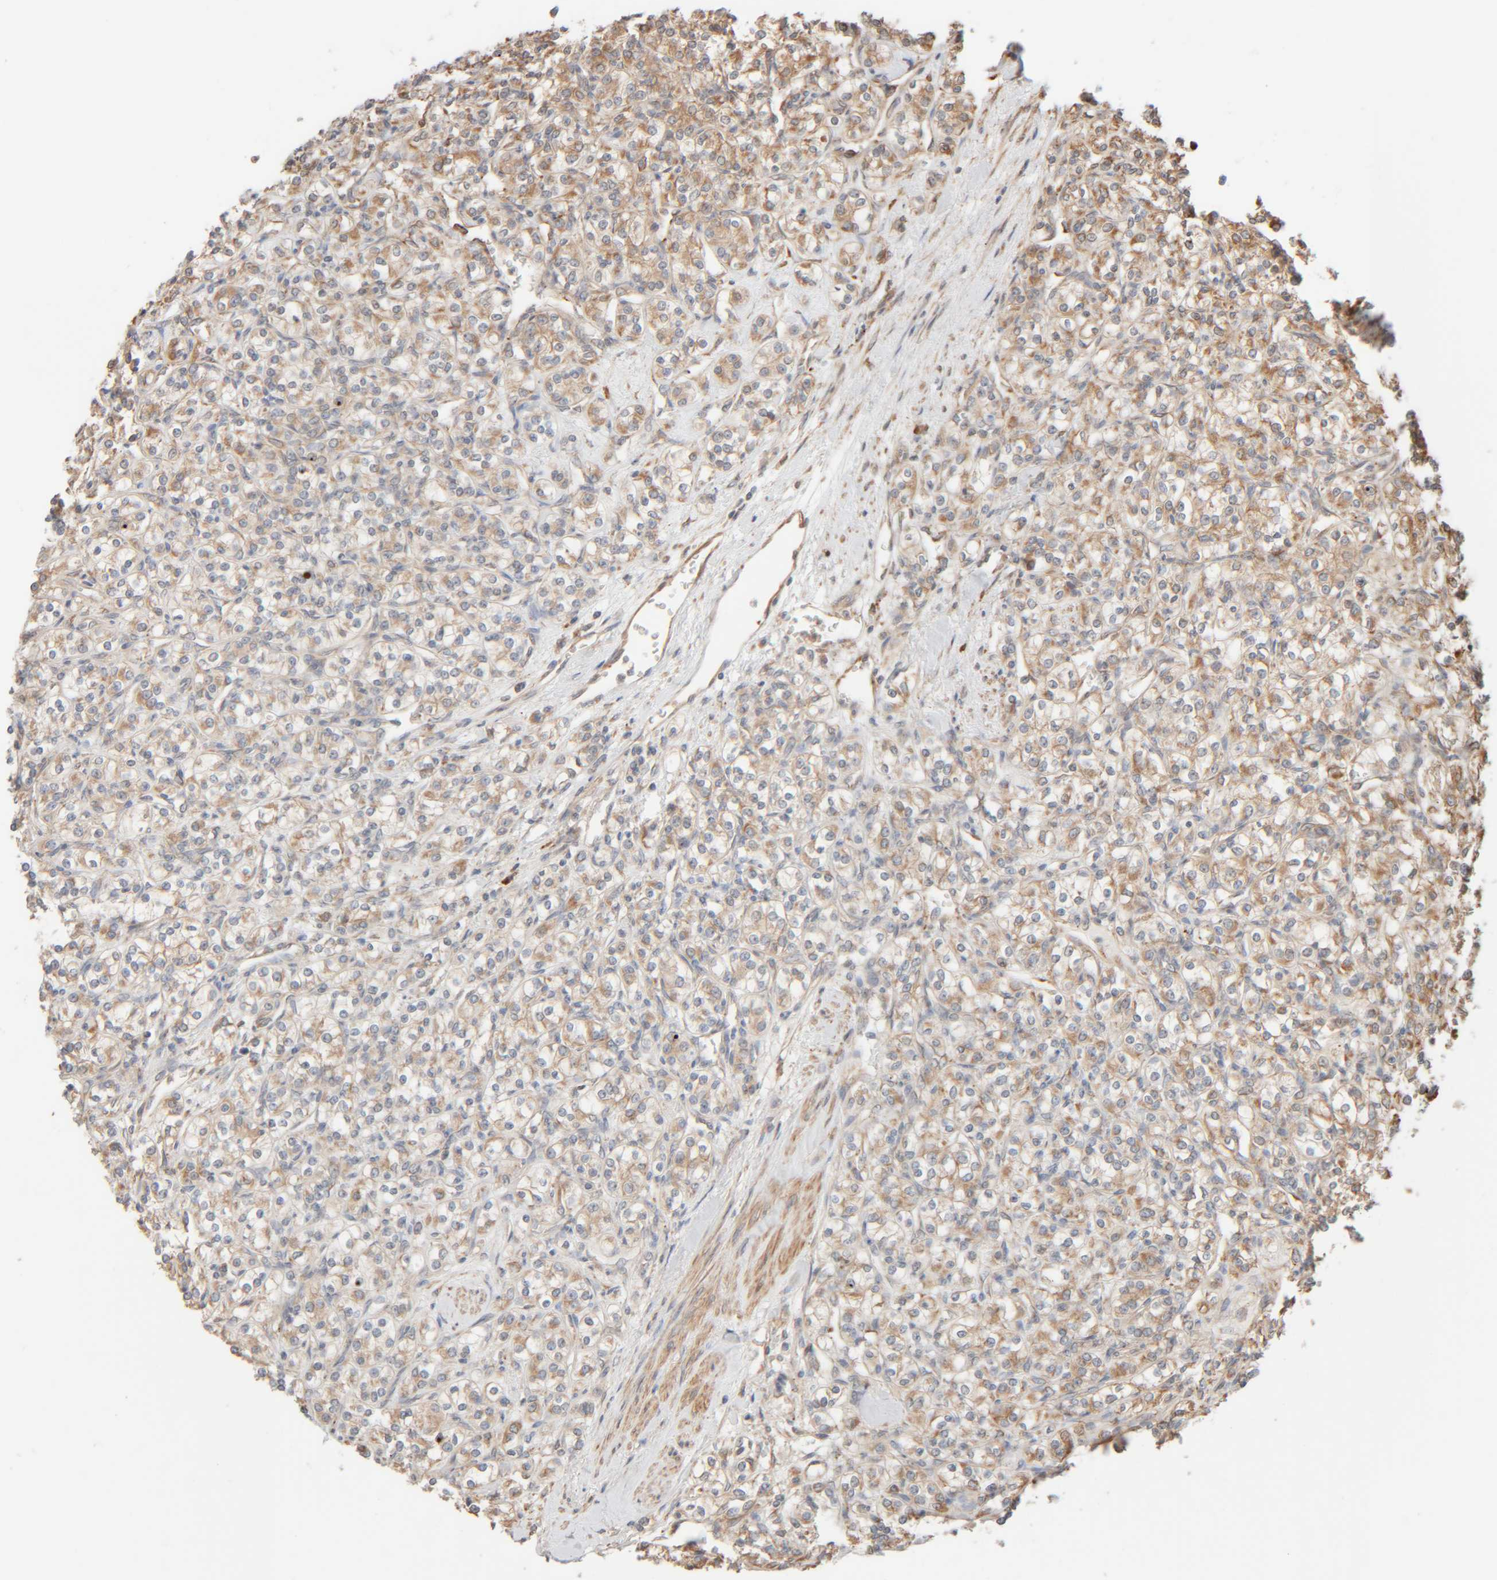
{"staining": {"intensity": "moderate", "quantity": "25%-75%", "location": "cytoplasmic/membranous"}, "tissue": "renal cancer", "cell_type": "Tumor cells", "image_type": "cancer", "snomed": [{"axis": "morphology", "description": "Adenocarcinoma, NOS"}, {"axis": "topography", "description": "Kidney"}], "caption": "Tumor cells display medium levels of moderate cytoplasmic/membranous positivity in approximately 25%-75% of cells in renal adenocarcinoma. The protein of interest is stained brown, and the nuclei are stained in blue (DAB (3,3'-diaminobenzidine) IHC with brightfield microscopy, high magnification).", "gene": "INTS1", "patient": {"sex": "male", "age": 77}}